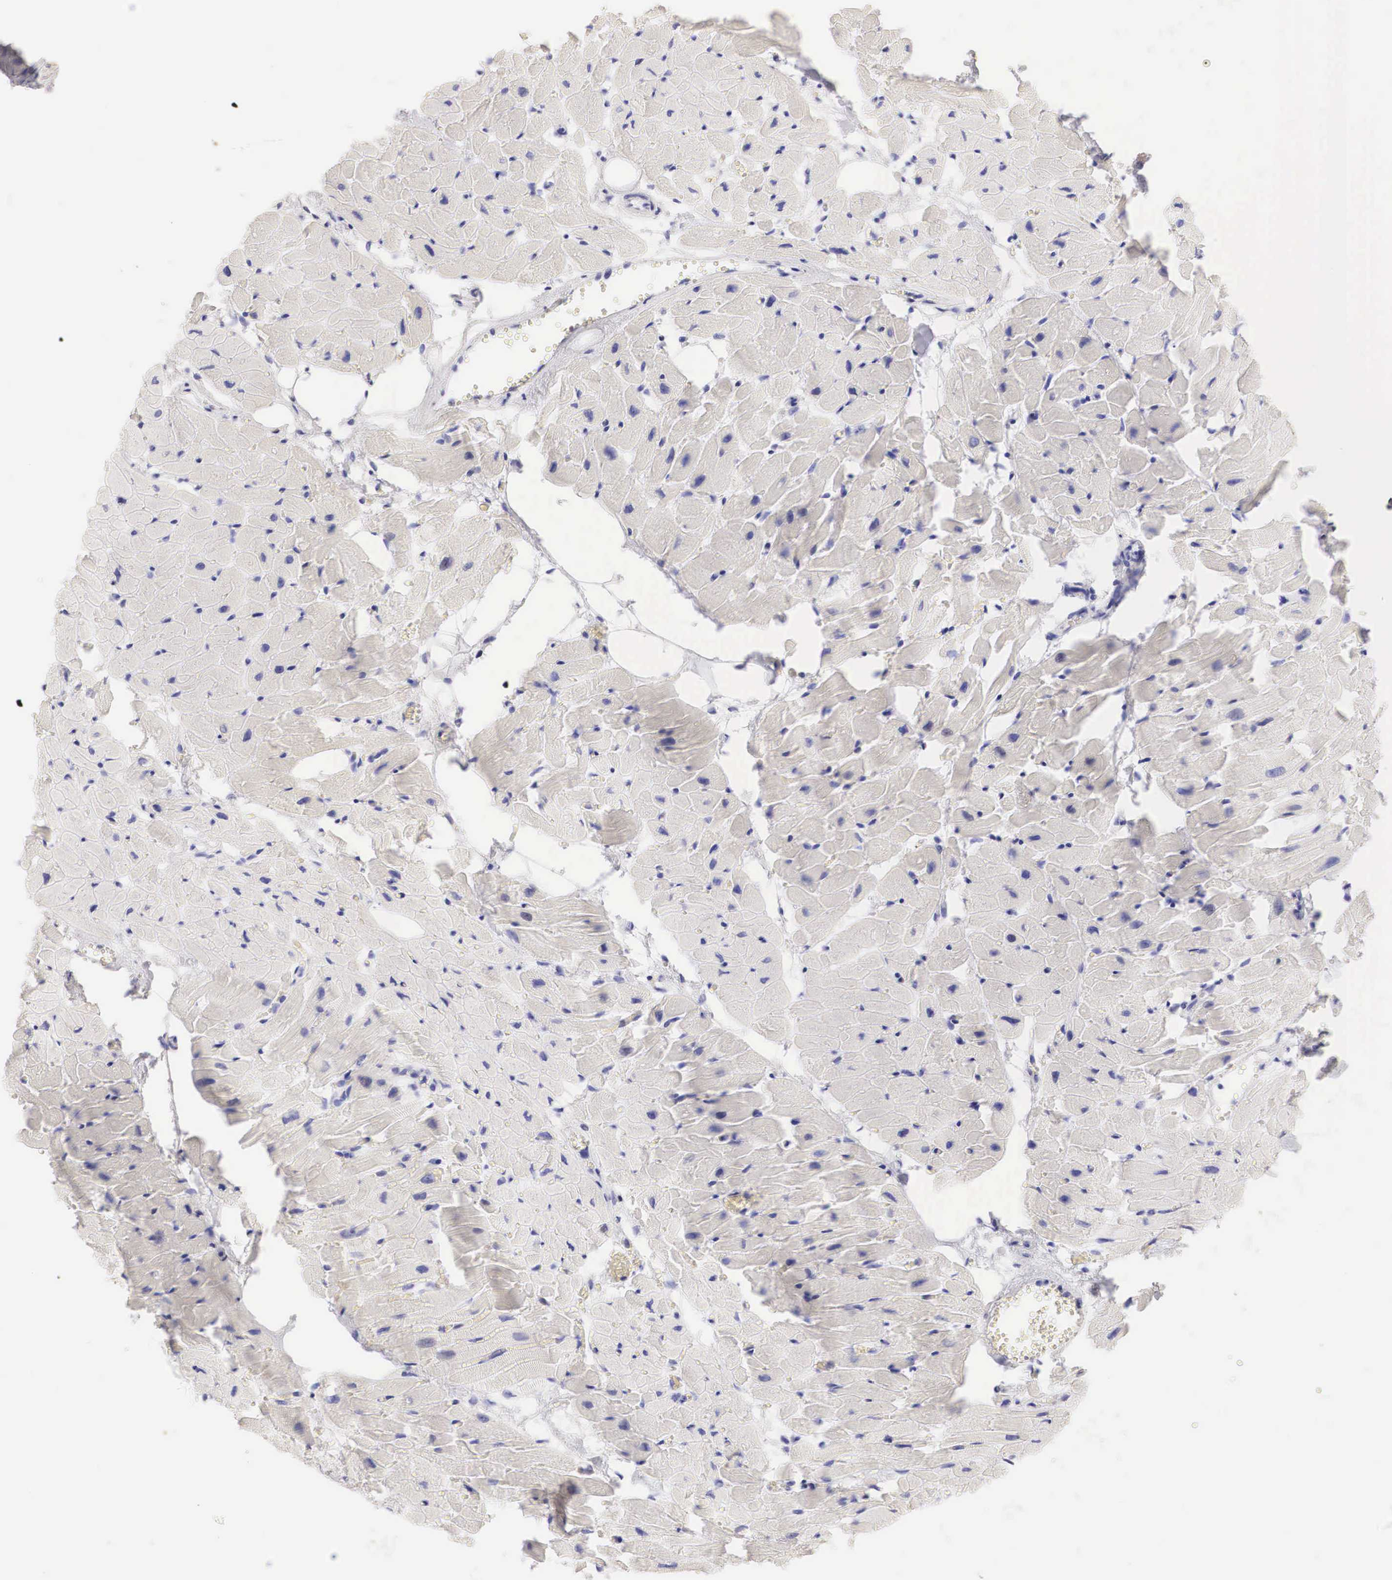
{"staining": {"intensity": "negative", "quantity": "none", "location": "none"}, "tissue": "heart muscle", "cell_type": "Cardiomyocytes", "image_type": "normal", "snomed": [{"axis": "morphology", "description": "Normal tissue, NOS"}, {"axis": "topography", "description": "Heart"}], "caption": "This is a micrograph of IHC staining of unremarkable heart muscle, which shows no expression in cardiomyocytes.", "gene": "ERBB2", "patient": {"sex": "female", "age": 19}}